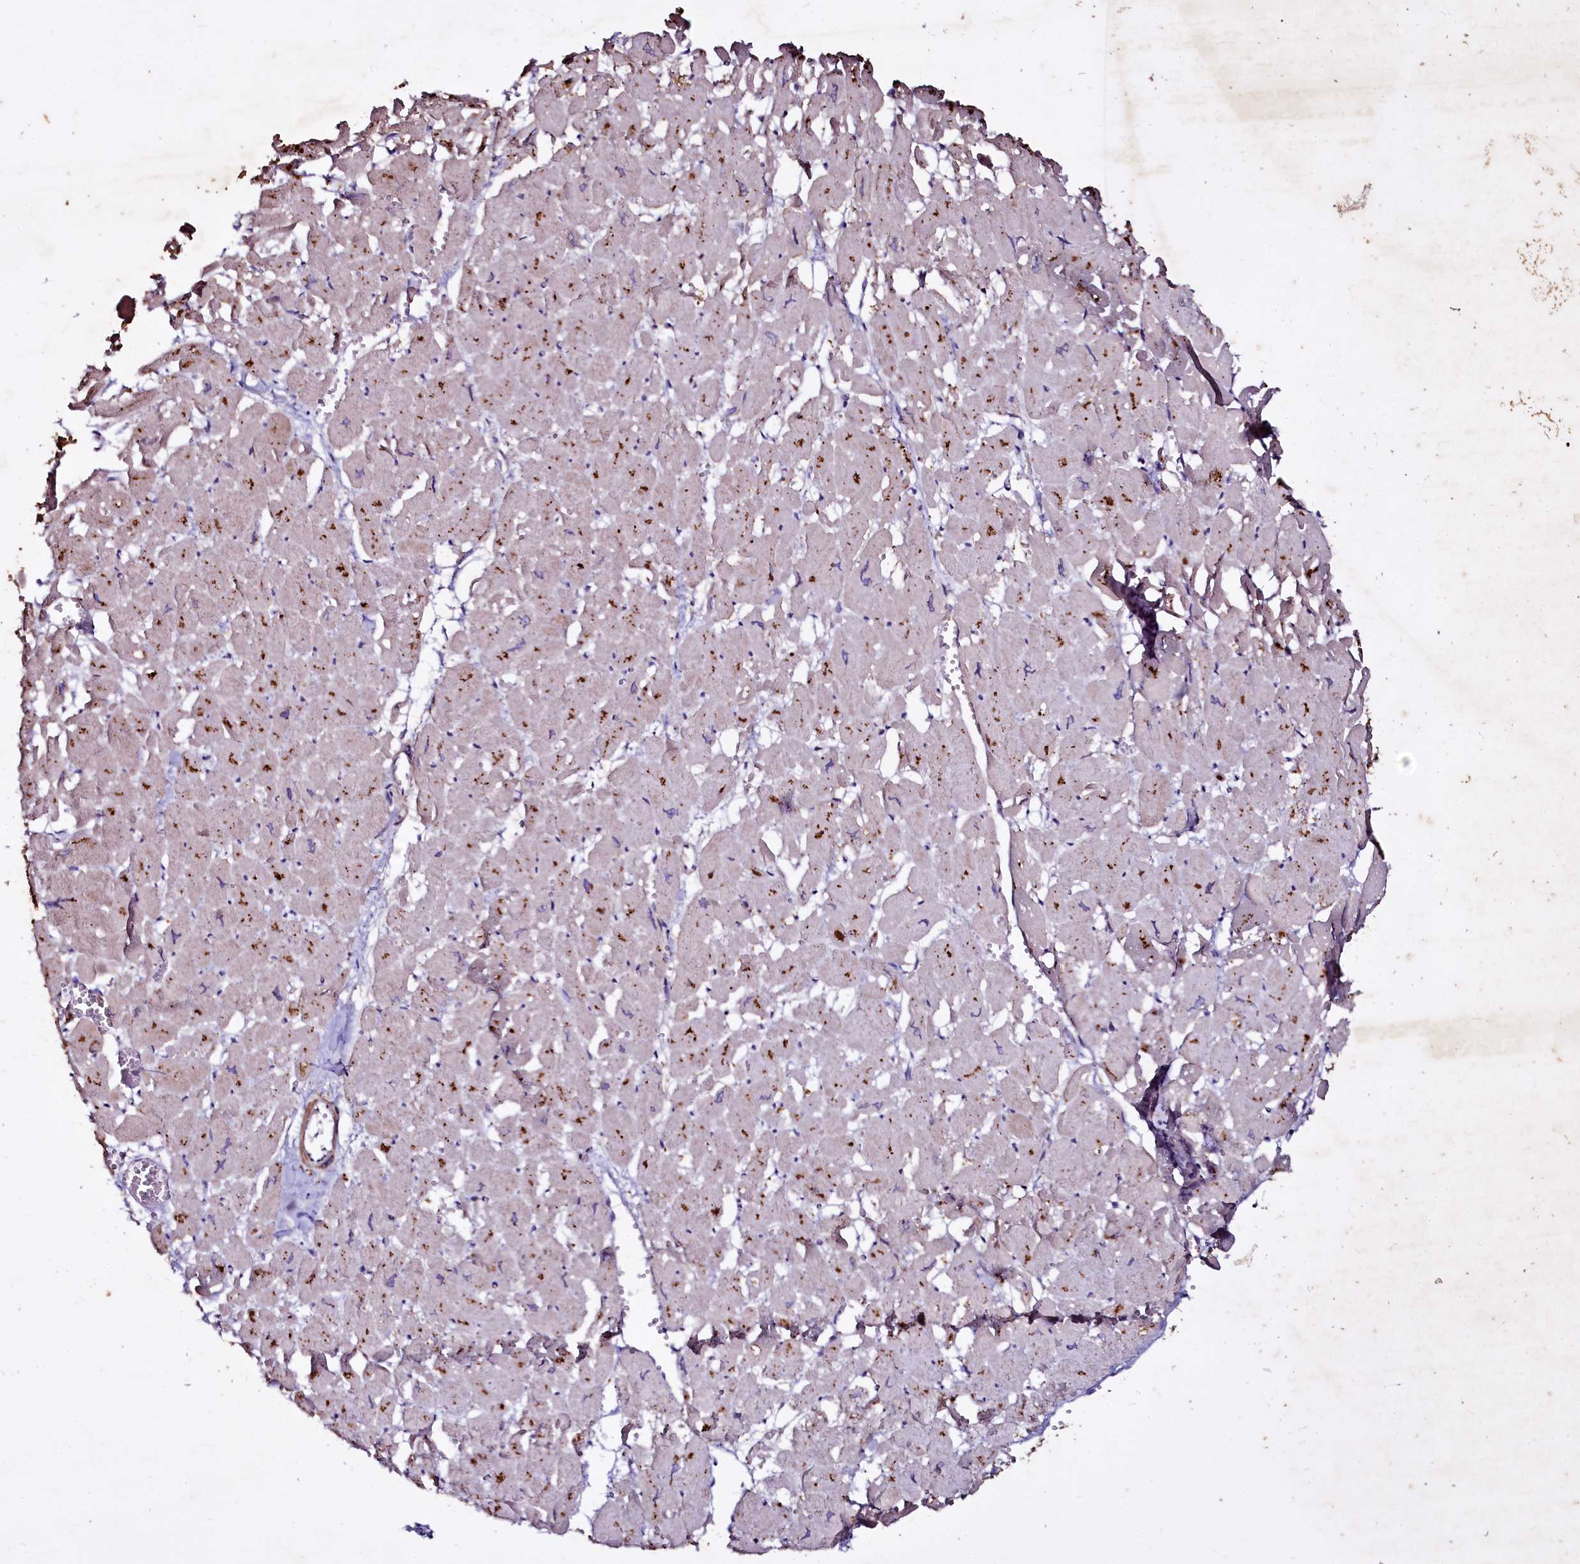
{"staining": {"intensity": "moderate", "quantity": "<25%", "location": "cytoplasmic/membranous"}, "tissue": "heart muscle", "cell_type": "Cardiomyocytes", "image_type": "normal", "snomed": [{"axis": "morphology", "description": "Normal tissue, NOS"}, {"axis": "topography", "description": "Heart"}], "caption": "This micrograph shows unremarkable heart muscle stained with immunohistochemistry (IHC) to label a protein in brown. The cytoplasmic/membranous of cardiomyocytes show moderate positivity for the protein. Nuclei are counter-stained blue.", "gene": "SELENOT", "patient": {"sex": "male", "age": 54}}